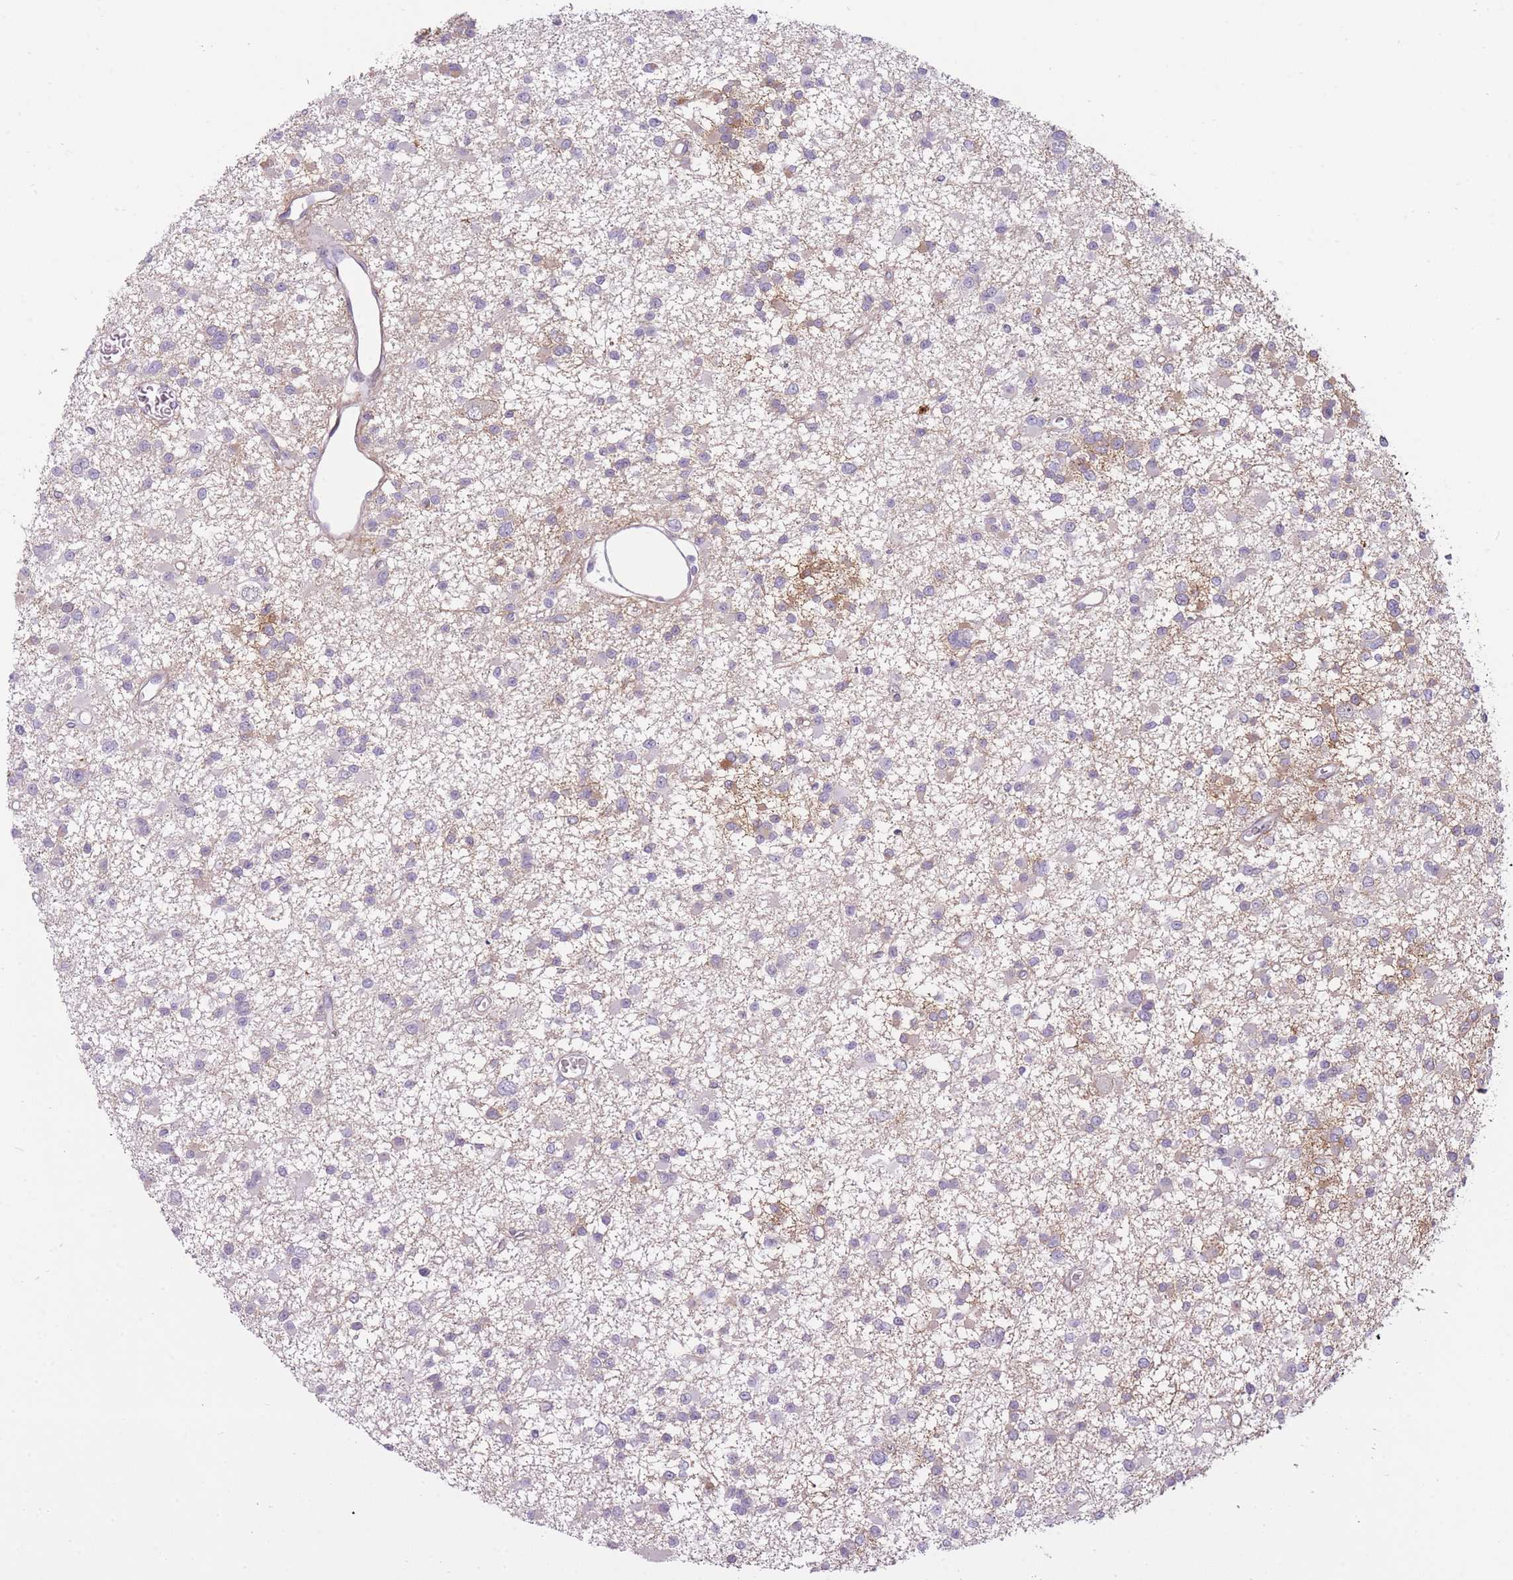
{"staining": {"intensity": "weak", "quantity": "<25%", "location": "cytoplasmic/membranous"}, "tissue": "glioma", "cell_type": "Tumor cells", "image_type": "cancer", "snomed": [{"axis": "morphology", "description": "Glioma, malignant, Low grade"}, {"axis": "topography", "description": "Brain"}], "caption": "Glioma stained for a protein using IHC reveals no expression tumor cells.", "gene": "PGRMC2", "patient": {"sex": "female", "age": 22}}